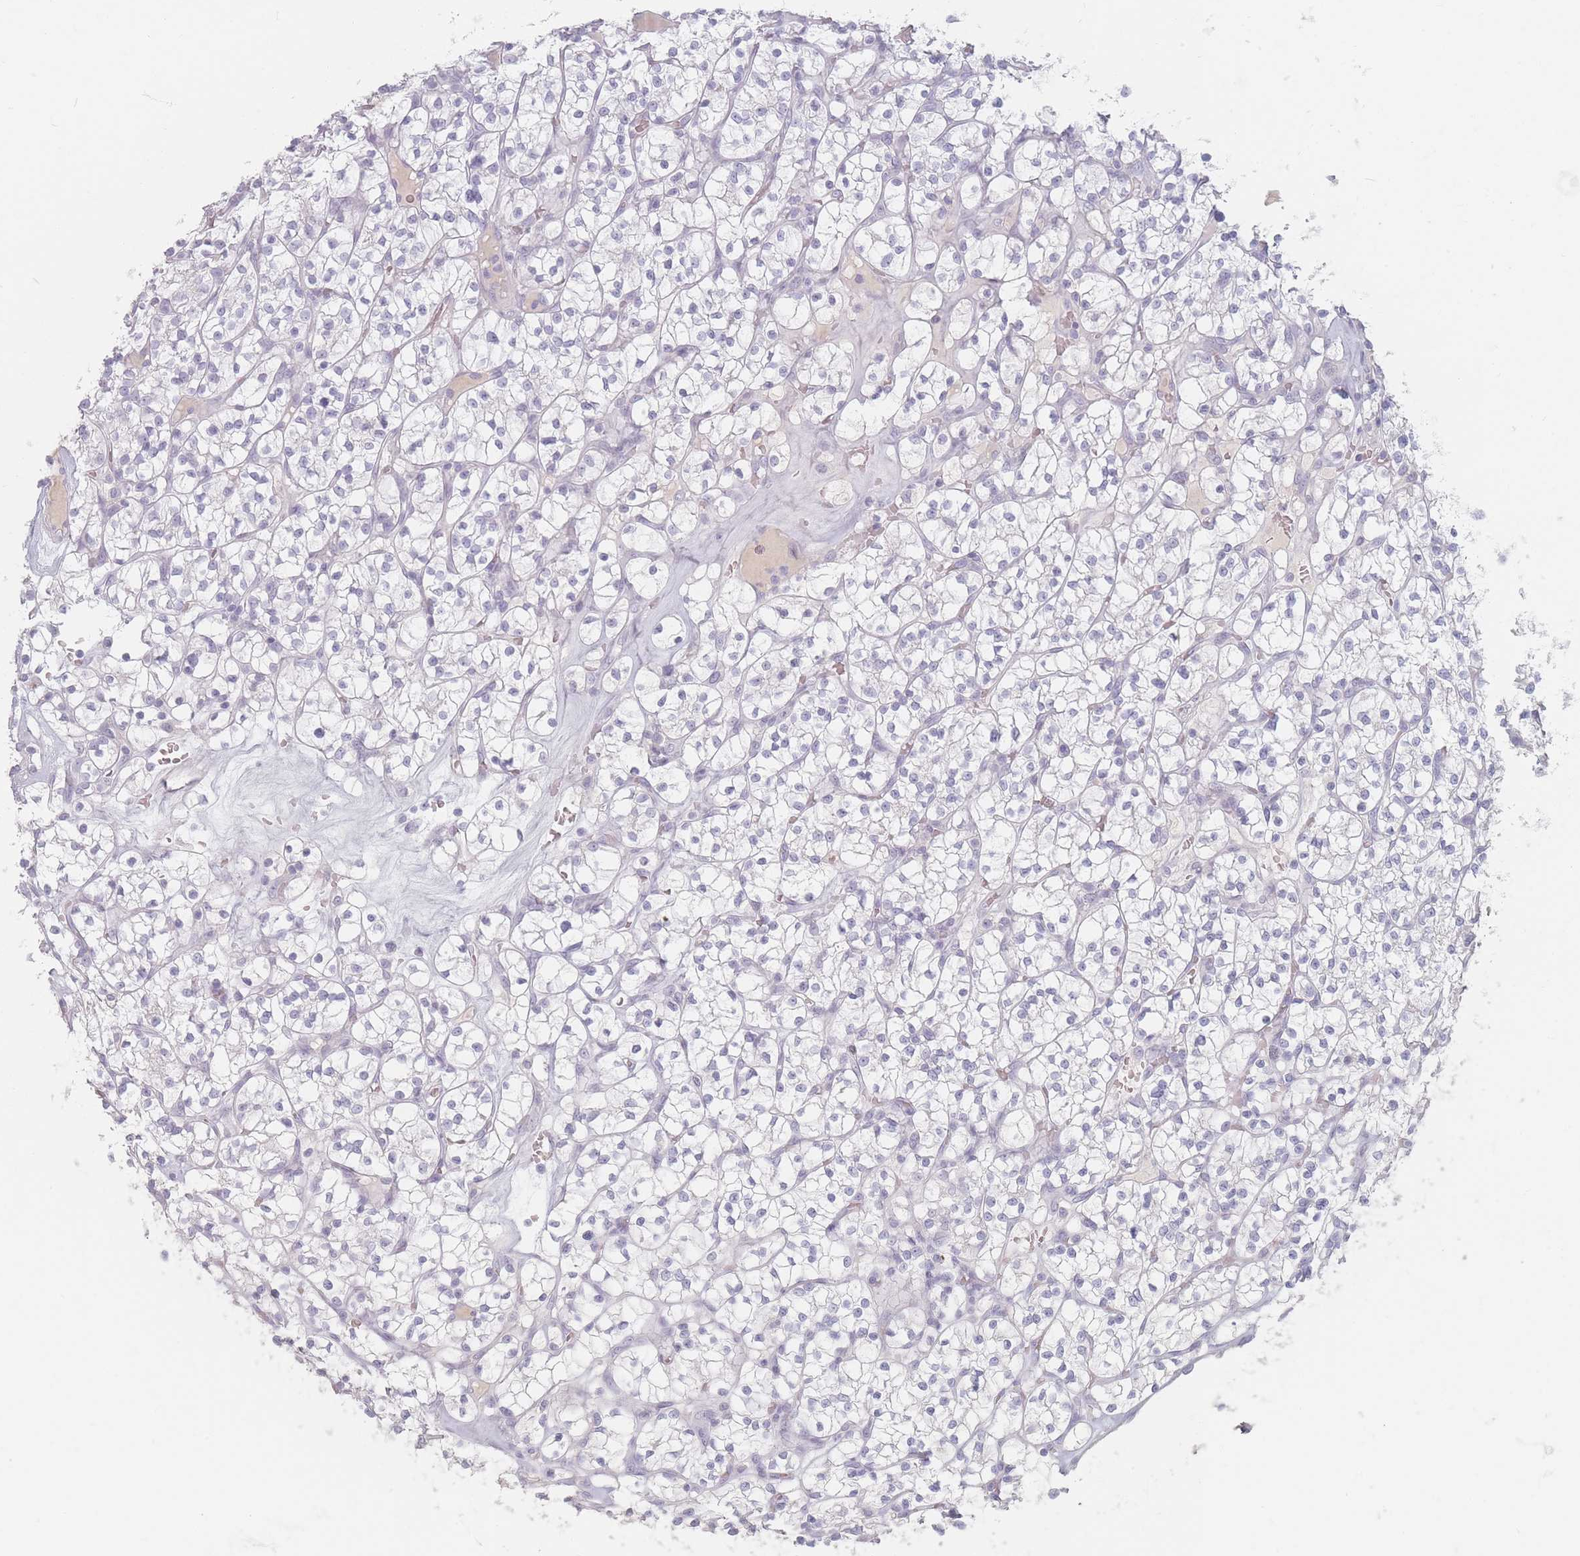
{"staining": {"intensity": "negative", "quantity": "none", "location": "none"}, "tissue": "renal cancer", "cell_type": "Tumor cells", "image_type": "cancer", "snomed": [{"axis": "morphology", "description": "Adenocarcinoma, NOS"}, {"axis": "topography", "description": "Kidney"}], "caption": "High magnification brightfield microscopy of renal adenocarcinoma stained with DAB (brown) and counterstained with hematoxylin (blue): tumor cells show no significant staining.", "gene": "HELZ2", "patient": {"sex": "female", "age": 64}}